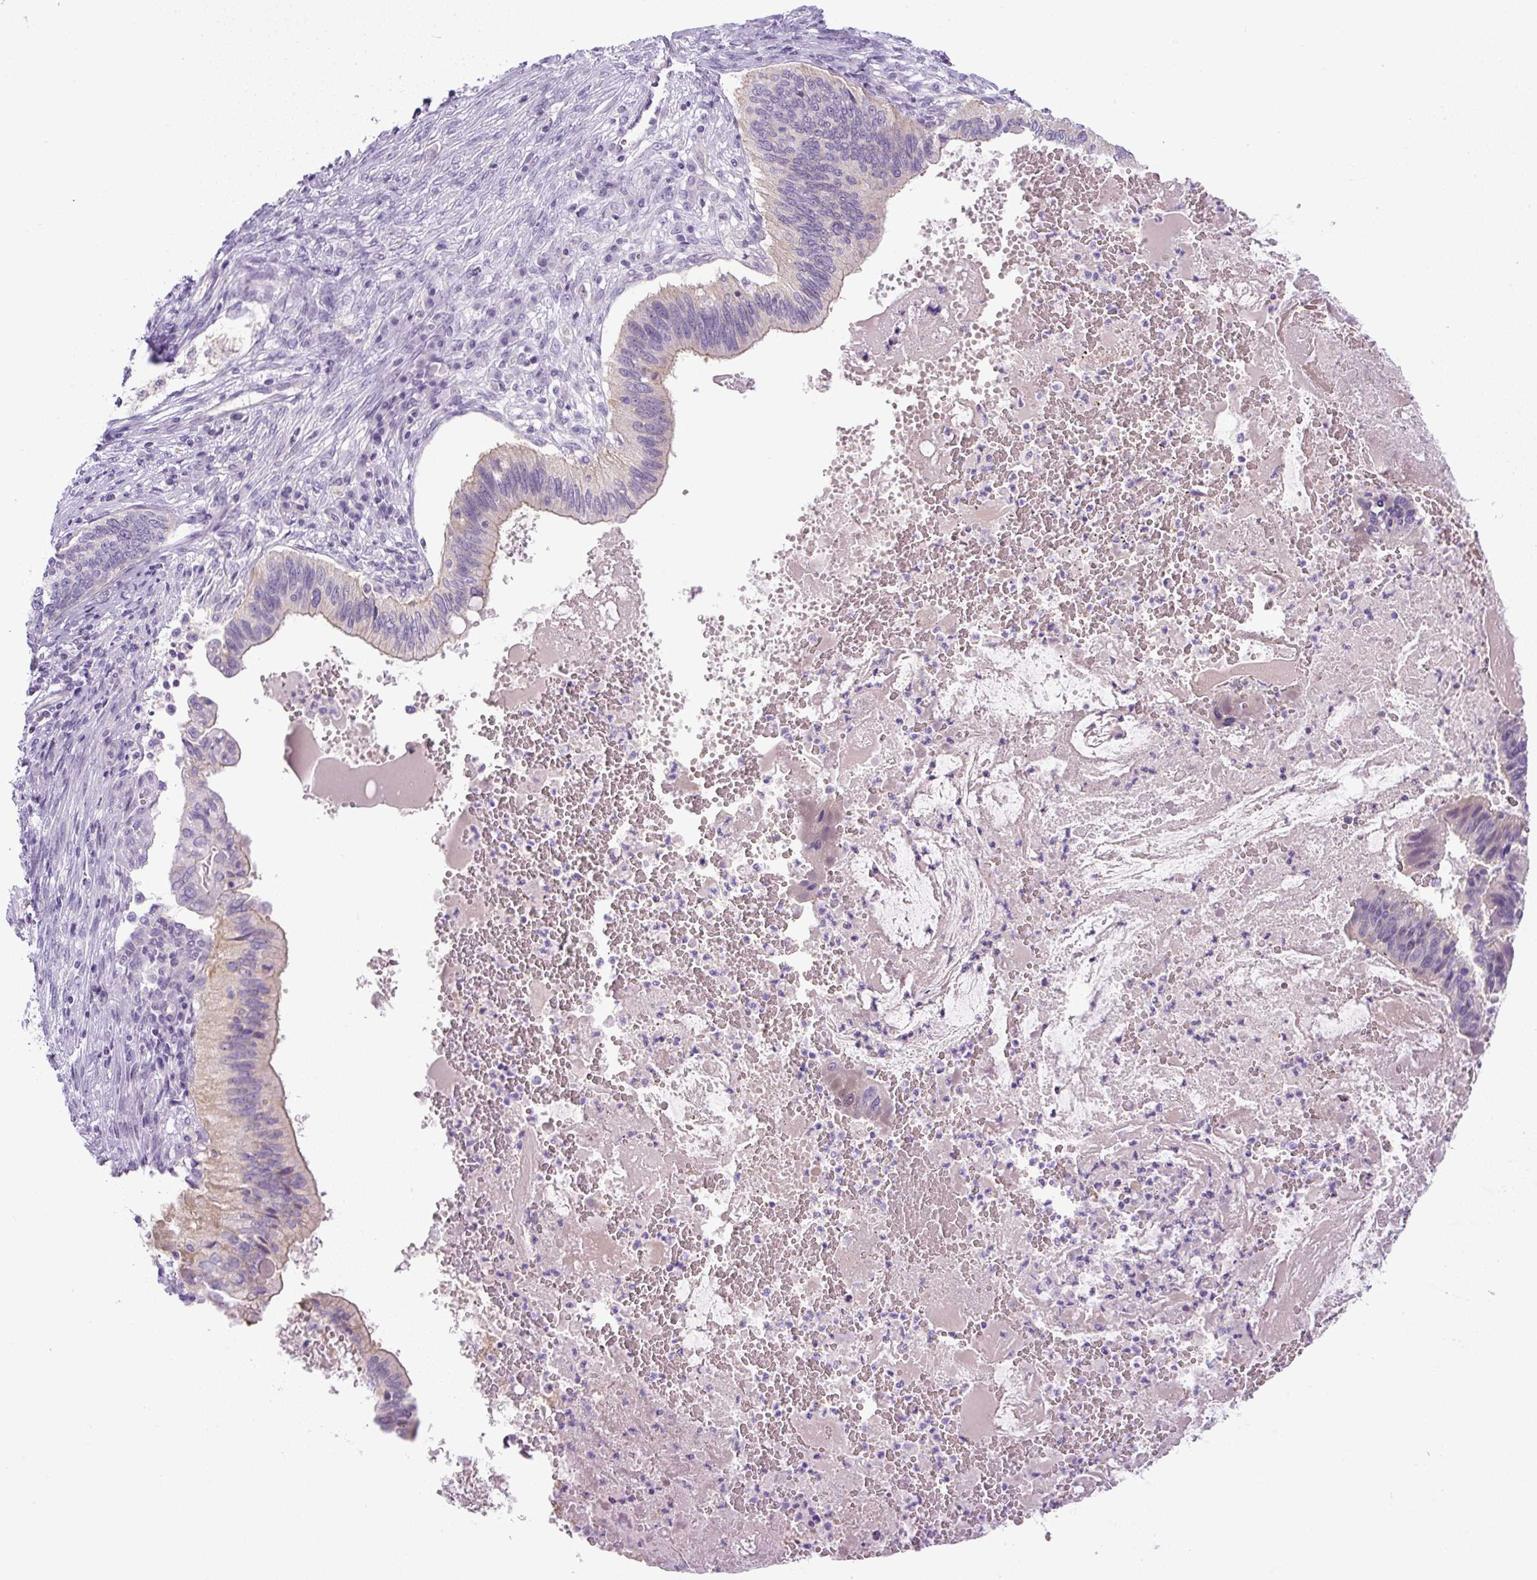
{"staining": {"intensity": "weak", "quantity": "25%-75%", "location": "cytoplasmic/membranous"}, "tissue": "cervical cancer", "cell_type": "Tumor cells", "image_type": "cancer", "snomed": [{"axis": "morphology", "description": "Adenocarcinoma, NOS"}, {"axis": "topography", "description": "Cervix"}], "caption": "Human cervical cancer stained with a brown dye displays weak cytoplasmic/membranous positive positivity in approximately 25%-75% of tumor cells.", "gene": "ADAMTS19", "patient": {"sex": "female", "age": 42}}